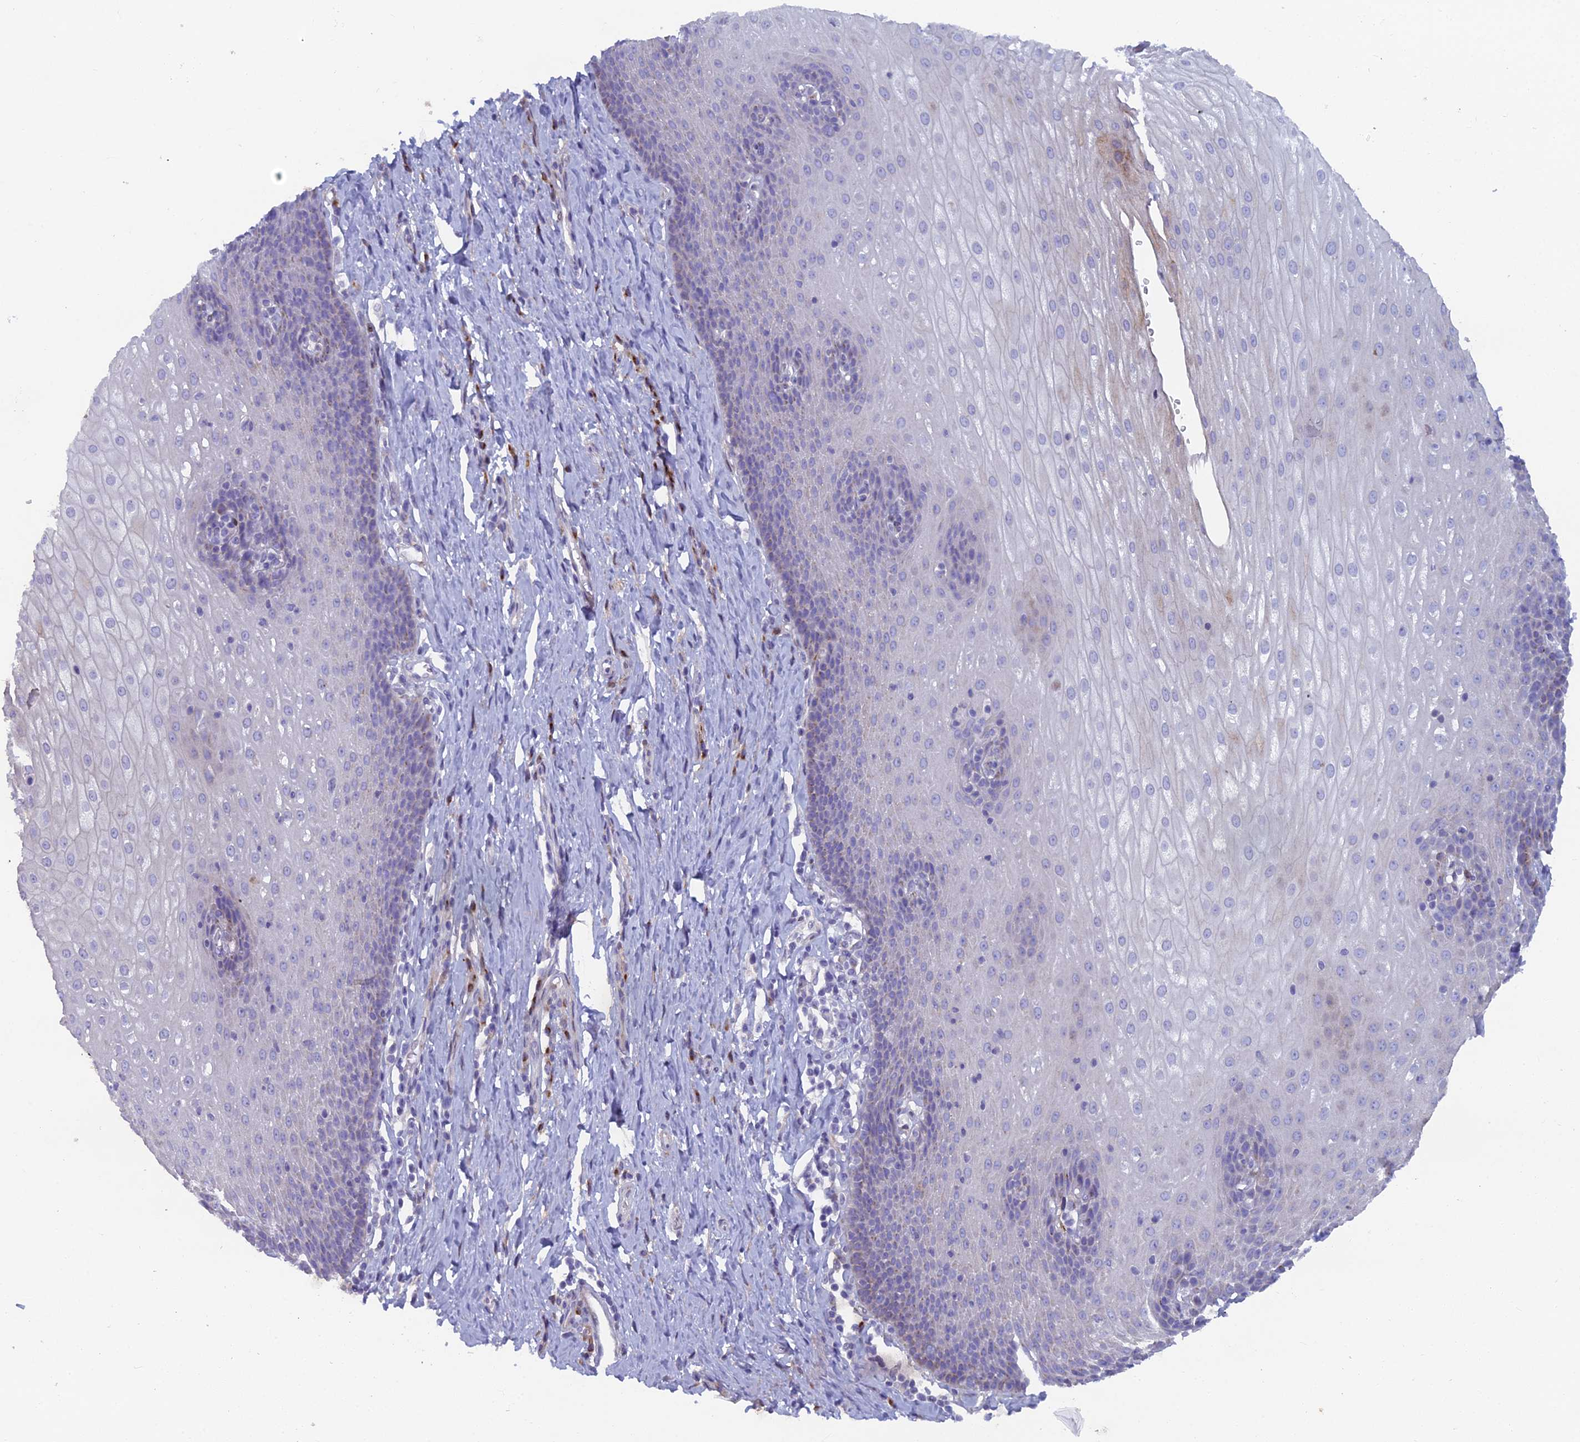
{"staining": {"intensity": "negative", "quantity": "none", "location": "none"}, "tissue": "esophagus", "cell_type": "Squamous epithelial cells", "image_type": "normal", "snomed": [{"axis": "morphology", "description": "Normal tissue, NOS"}, {"axis": "topography", "description": "Esophagus"}], "caption": "The histopathology image demonstrates no staining of squamous epithelial cells in benign esophagus.", "gene": "B9D2", "patient": {"sex": "female", "age": 61}}